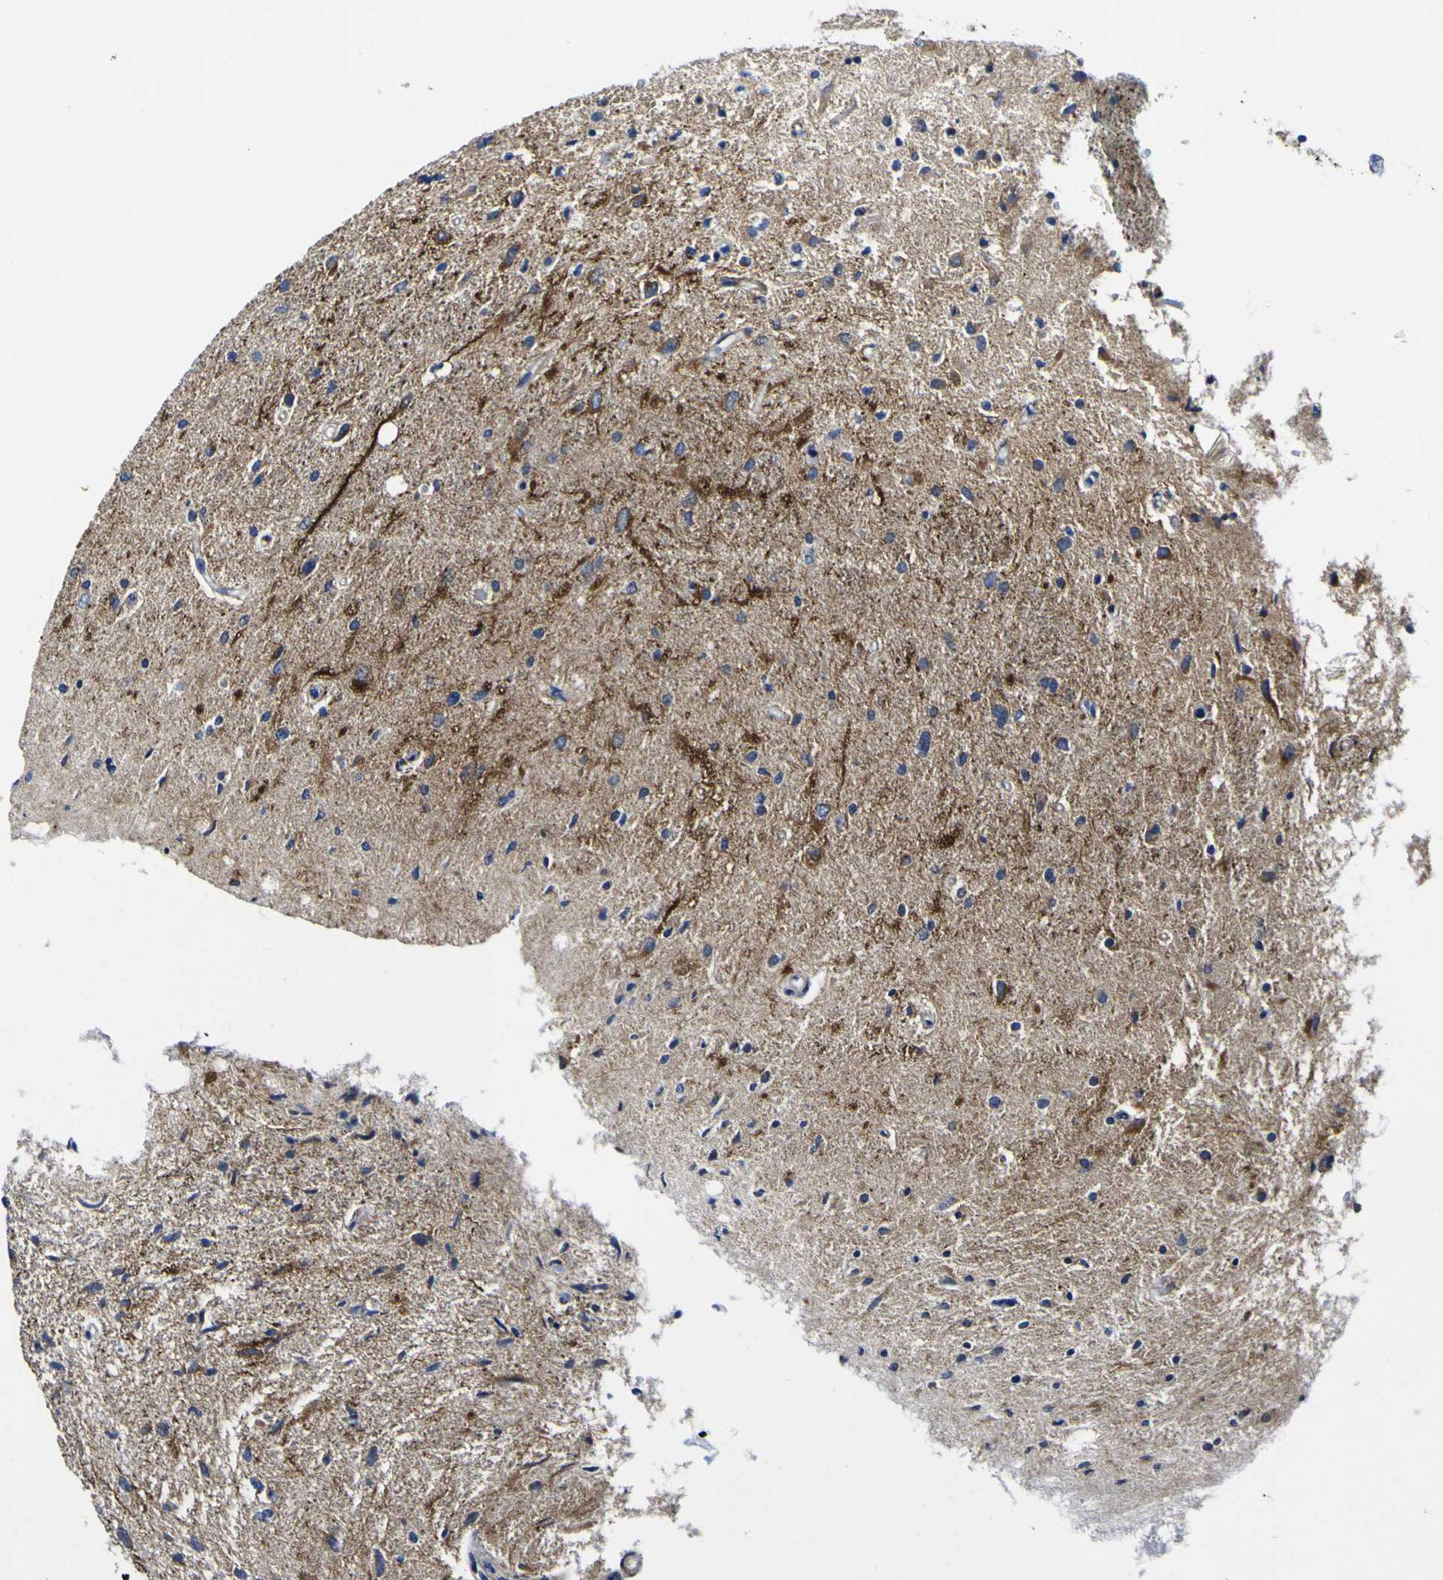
{"staining": {"intensity": "moderate", "quantity": "25%-75%", "location": "cytoplasmic/membranous"}, "tissue": "glioma", "cell_type": "Tumor cells", "image_type": "cancer", "snomed": [{"axis": "morphology", "description": "Glioma, malignant, Low grade"}, {"axis": "topography", "description": "Brain"}], "caption": "Protein analysis of malignant glioma (low-grade) tissue displays moderate cytoplasmic/membranous staining in about 25%-75% of tumor cells.", "gene": "CCDC90B", "patient": {"sex": "male", "age": 77}}